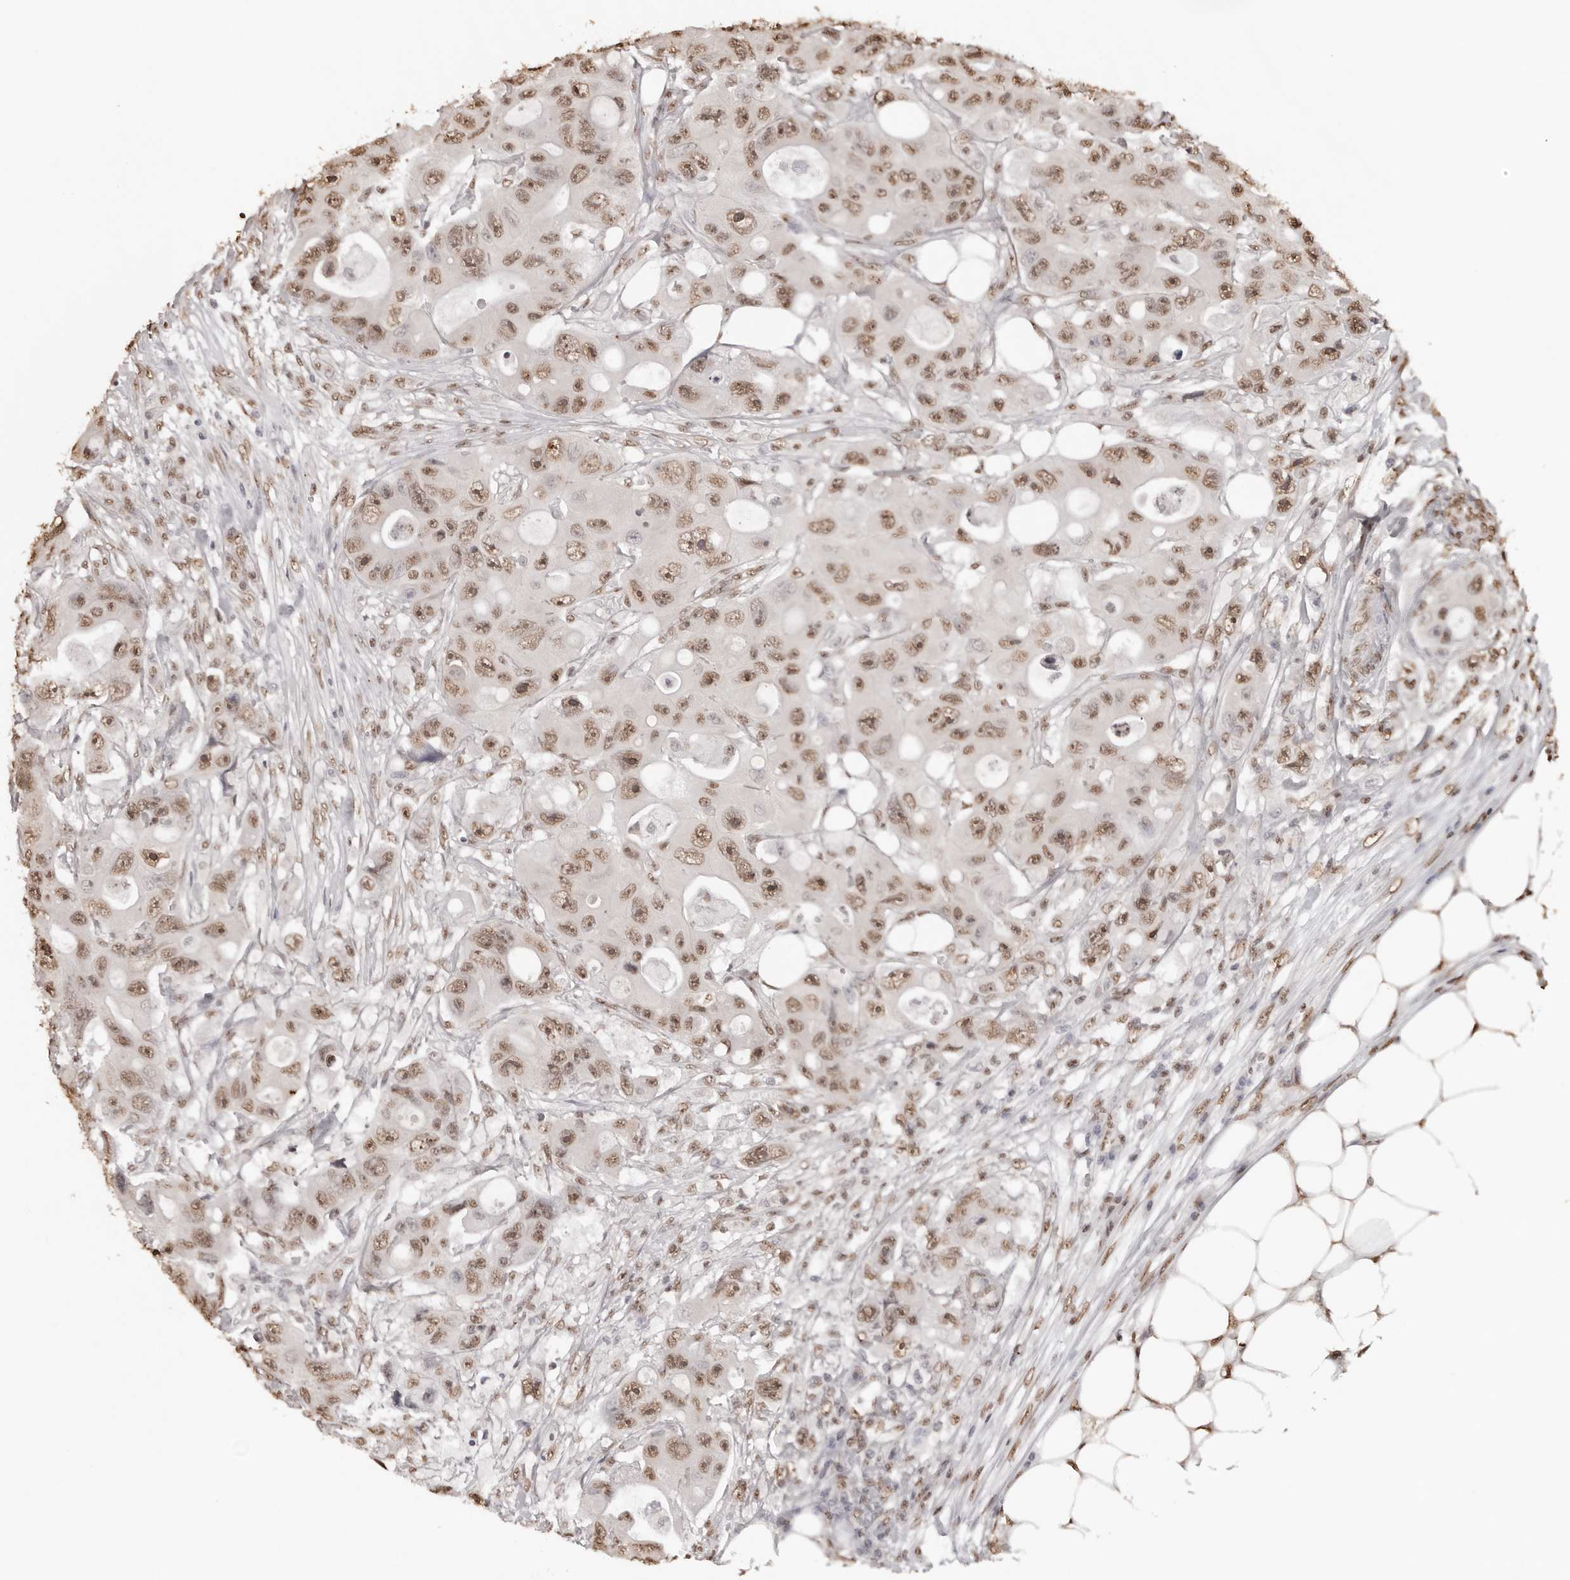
{"staining": {"intensity": "moderate", "quantity": ">75%", "location": "nuclear"}, "tissue": "colorectal cancer", "cell_type": "Tumor cells", "image_type": "cancer", "snomed": [{"axis": "morphology", "description": "Adenocarcinoma, NOS"}, {"axis": "topography", "description": "Colon"}], "caption": "Immunohistochemistry staining of adenocarcinoma (colorectal), which demonstrates medium levels of moderate nuclear staining in approximately >75% of tumor cells indicating moderate nuclear protein positivity. The staining was performed using DAB (3,3'-diaminobenzidine) (brown) for protein detection and nuclei were counterstained in hematoxylin (blue).", "gene": "OLIG3", "patient": {"sex": "female", "age": 46}}